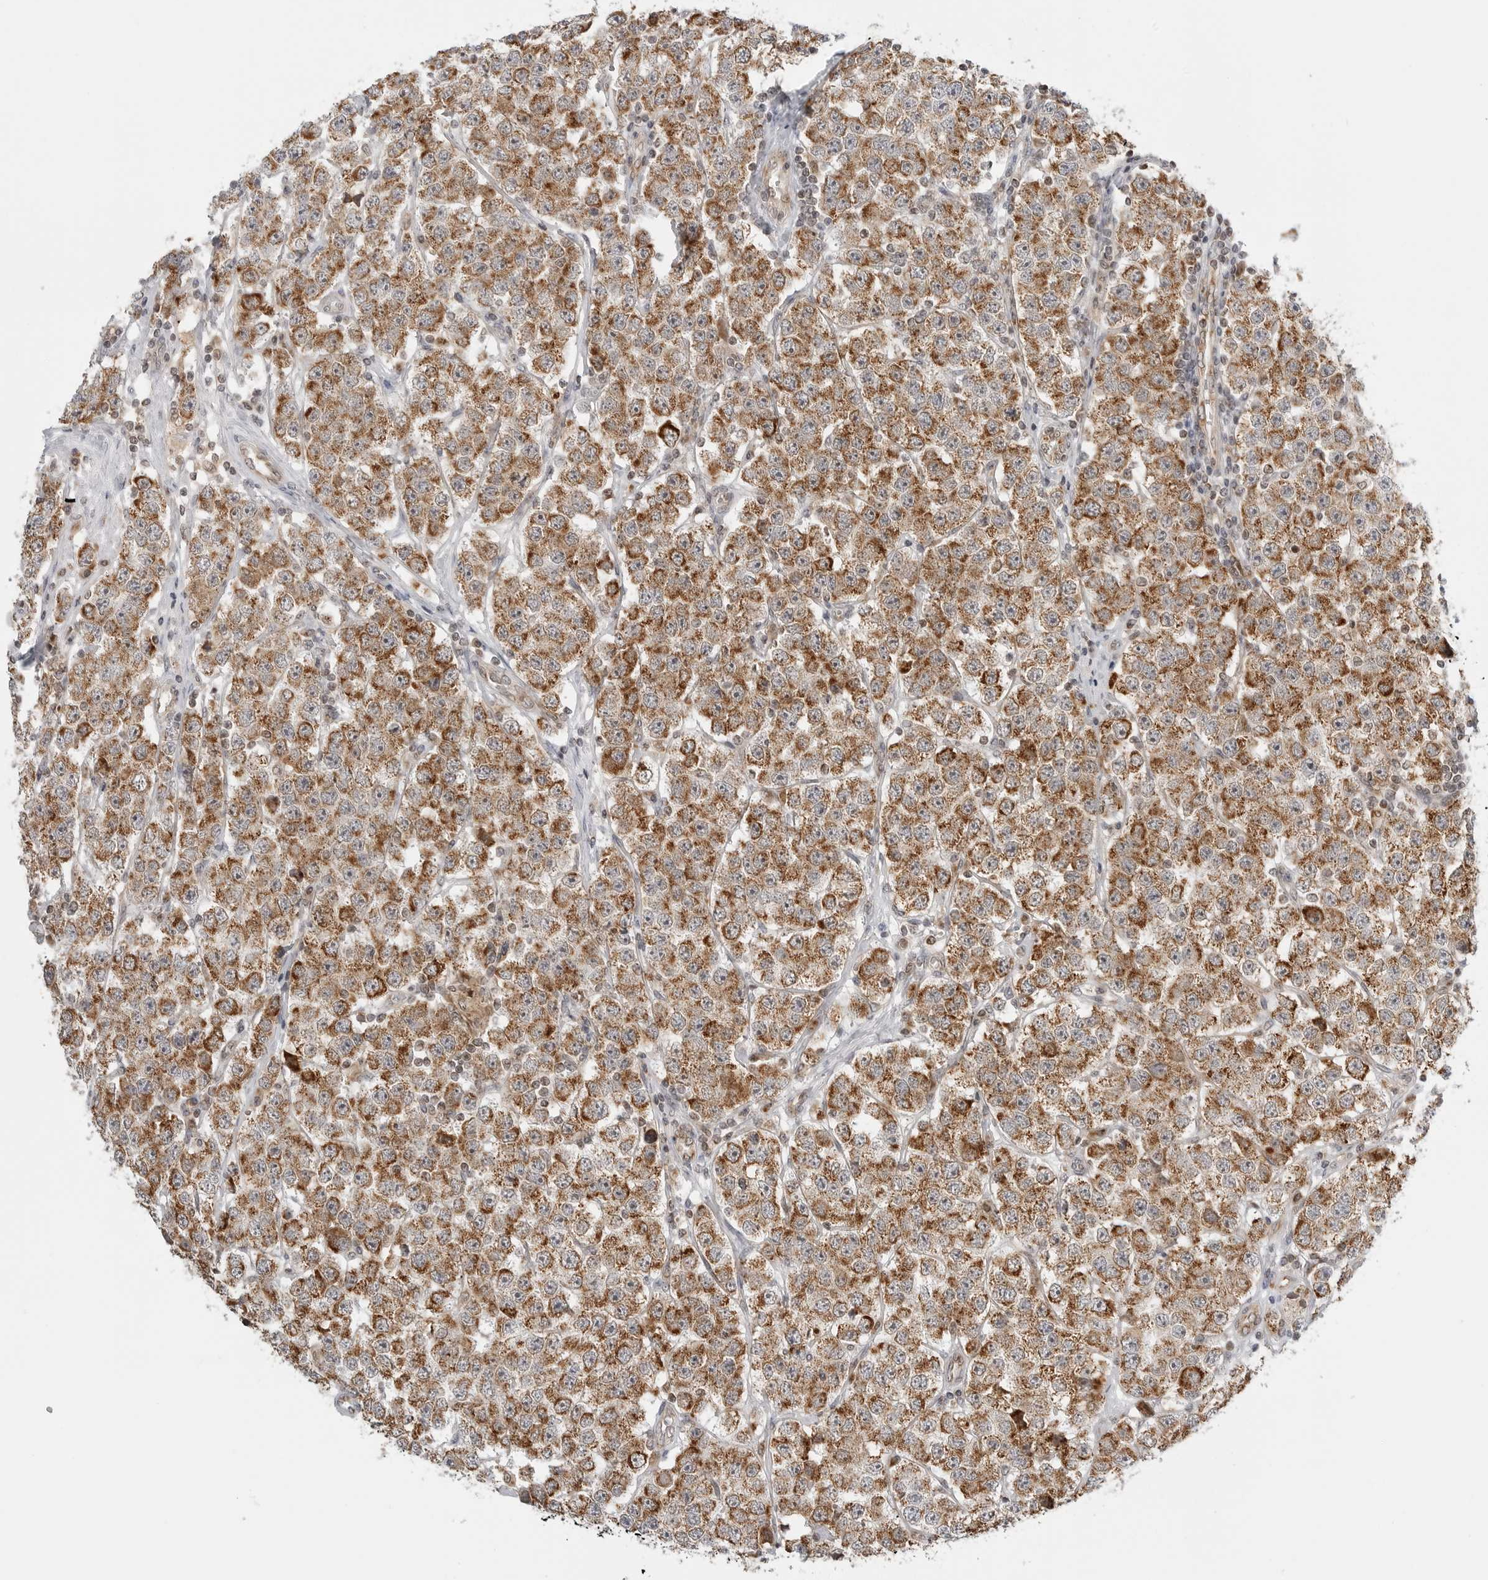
{"staining": {"intensity": "moderate", "quantity": ">75%", "location": "cytoplasmic/membranous"}, "tissue": "testis cancer", "cell_type": "Tumor cells", "image_type": "cancer", "snomed": [{"axis": "morphology", "description": "Seminoma, NOS"}, {"axis": "topography", "description": "Testis"}], "caption": "Immunohistochemical staining of human testis cancer (seminoma) shows moderate cytoplasmic/membranous protein positivity in approximately >75% of tumor cells. The staining was performed using DAB (3,3'-diaminobenzidine) to visualize the protein expression in brown, while the nuclei were stained in blue with hematoxylin (Magnification: 20x).", "gene": "PEX2", "patient": {"sex": "male", "age": 28}}